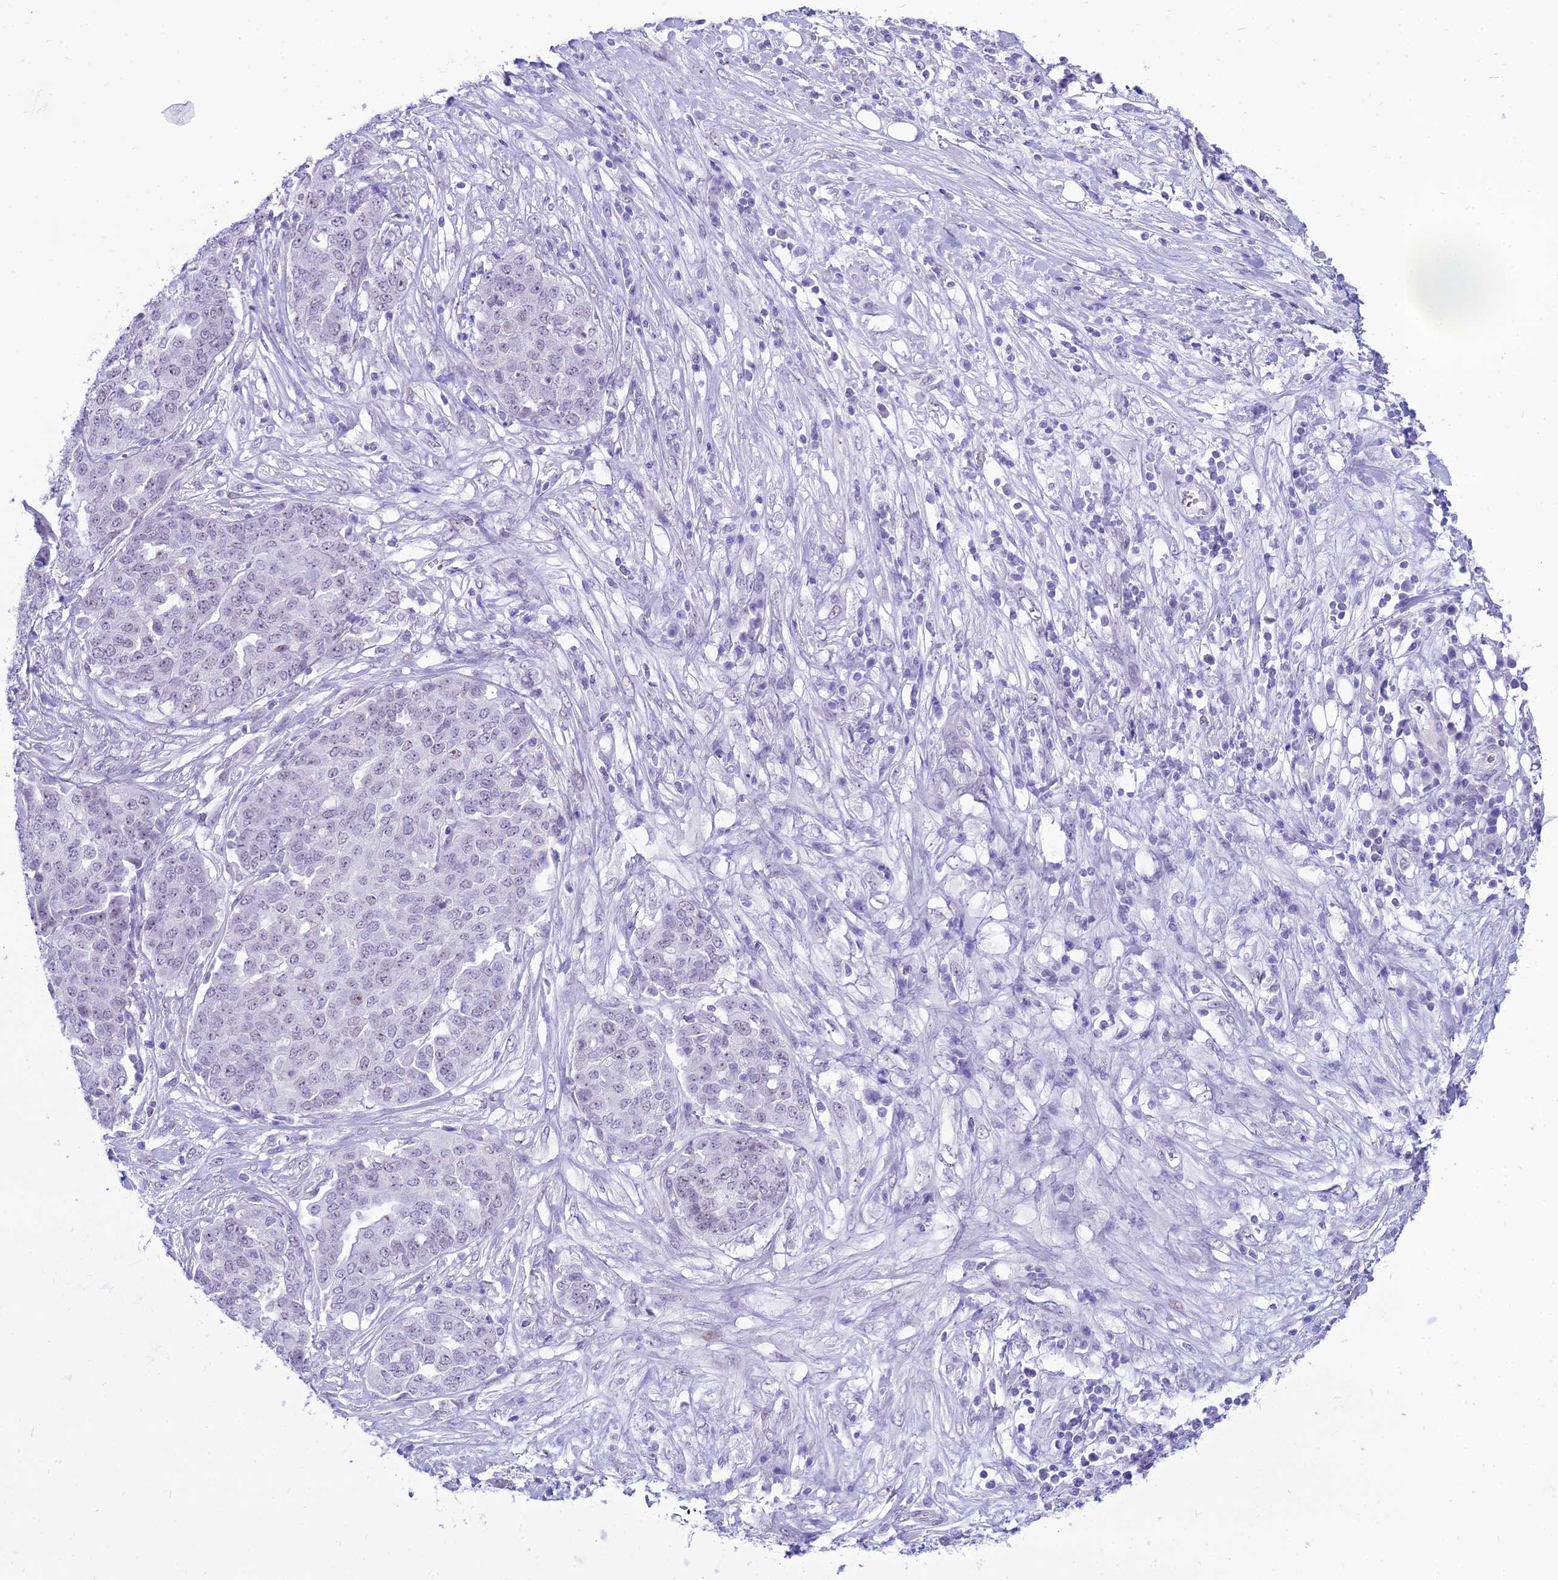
{"staining": {"intensity": "negative", "quantity": "none", "location": "none"}, "tissue": "ovarian cancer", "cell_type": "Tumor cells", "image_type": "cancer", "snomed": [{"axis": "morphology", "description": "Cystadenocarcinoma, serous, NOS"}, {"axis": "topography", "description": "Soft tissue"}, {"axis": "topography", "description": "Ovary"}], "caption": "This is an immunohistochemistry (IHC) image of serous cystadenocarcinoma (ovarian). There is no expression in tumor cells.", "gene": "DHX40", "patient": {"sex": "female", "age": 57}}